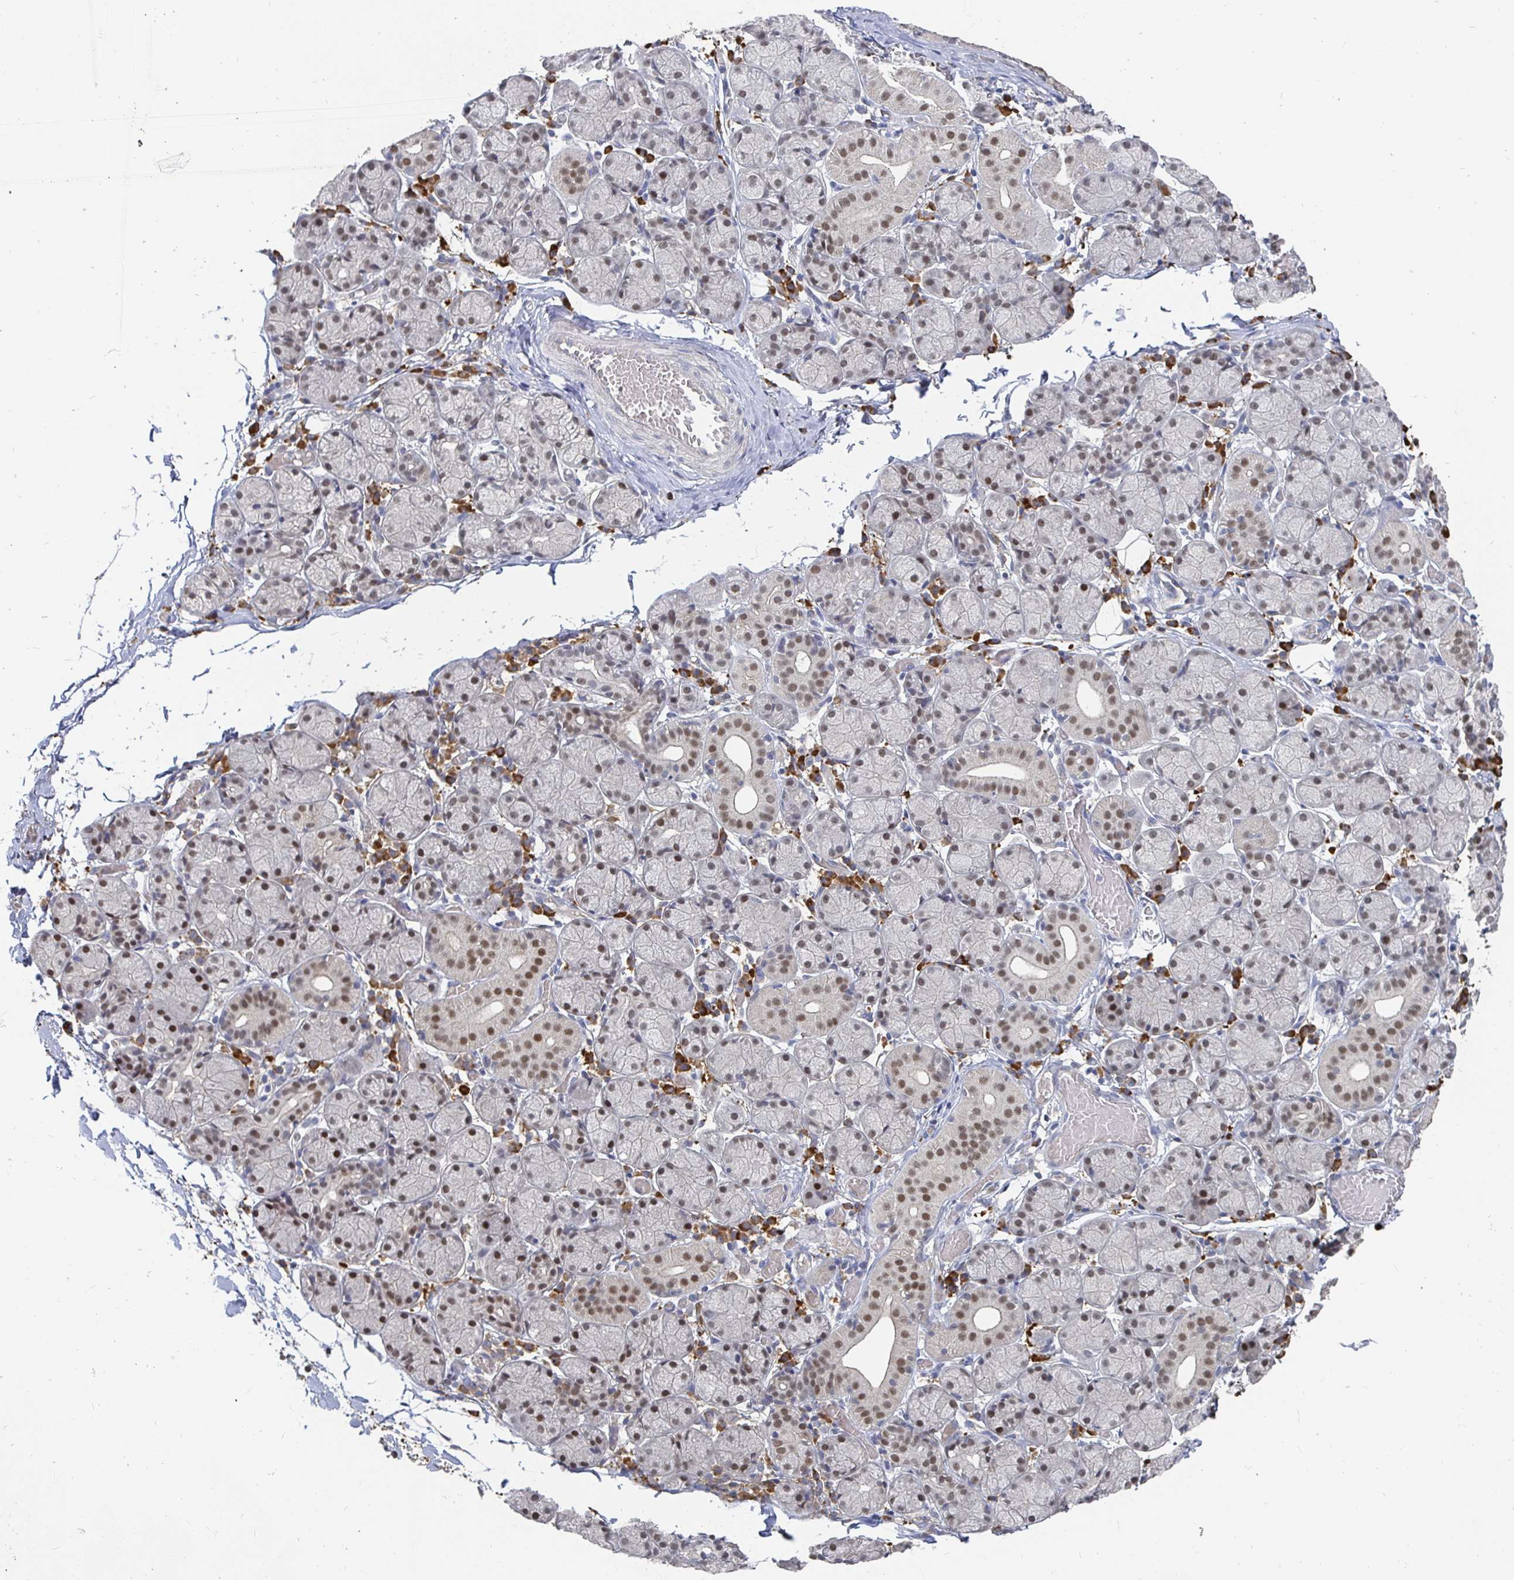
{"staining": {"intensity": "moderate", "quantity": "25%-75%", "location": "nuclear"}, "tissue": "salivary gland", "cell_type": "Glandular cells", "image_type": "normal", "snomed": [{"axis": "morphology", "description": "Normal tissue, NOS"}, {"axis": "topography", "description": "Salivary gland"}], "caption": "Salivary gland stained with immunohistochemistry reveals moderate nuclear positivity in approximately 25%-75% of glandular cells. (IHC, brightfield microscopy, high magnification).", "gene": "MEIS1", "patient": {"sex": "female", "age": 24}}